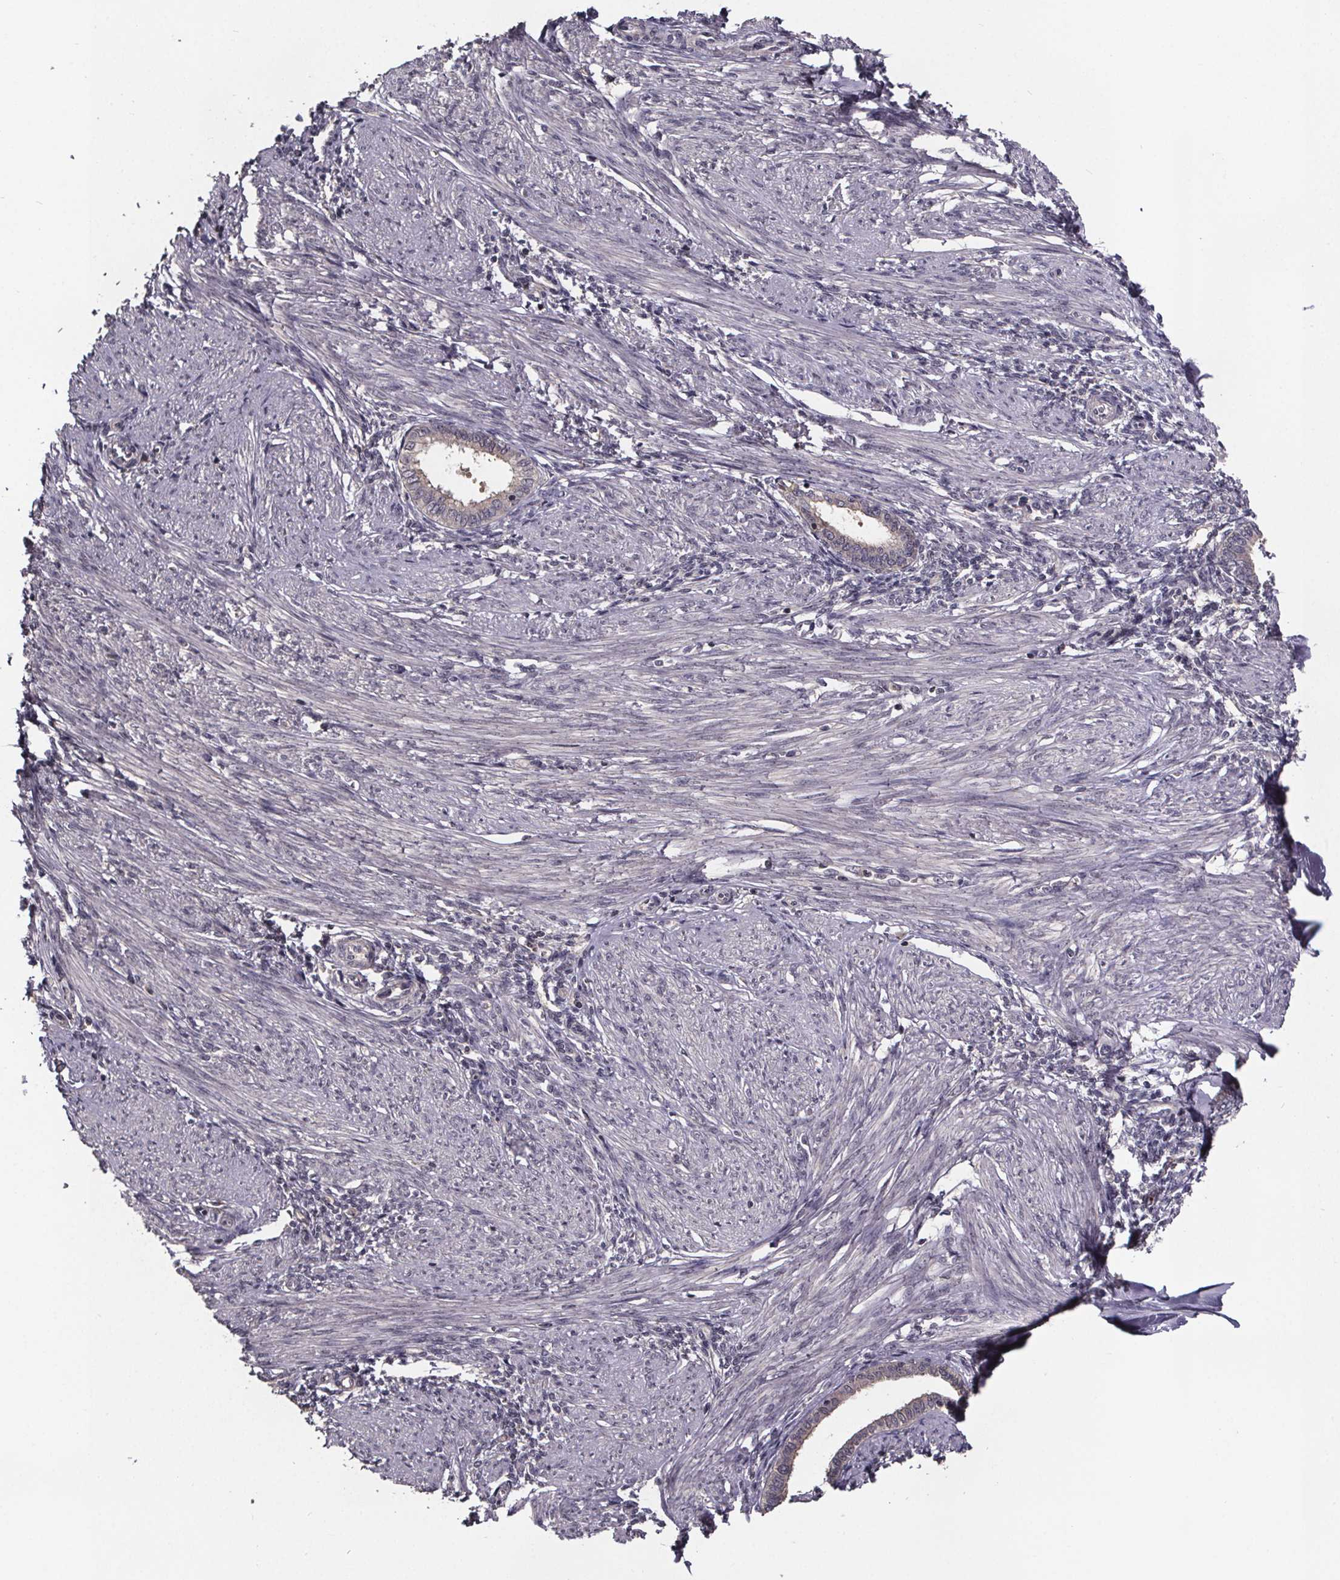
{"staining": {"intensity": "negative", "quantity": "none", "location": "none"}, "tissue": "endometrium", "cell_type": "Cells in endometrial stroma", "image_type": "normal", "snomed": [{"axis": "morphology", "description": "Normal tissue, NOS"}, {"axis": "topography", "description": "Endometrium"}], "caption": "An immunohistochemistry (IHC) histopathology image of benign endometrium is shown. There is no staining in cells in endometrial stroma of endometrium.", "gene": "SMIM1", "patient": {"sex": "female", "age": 42}}